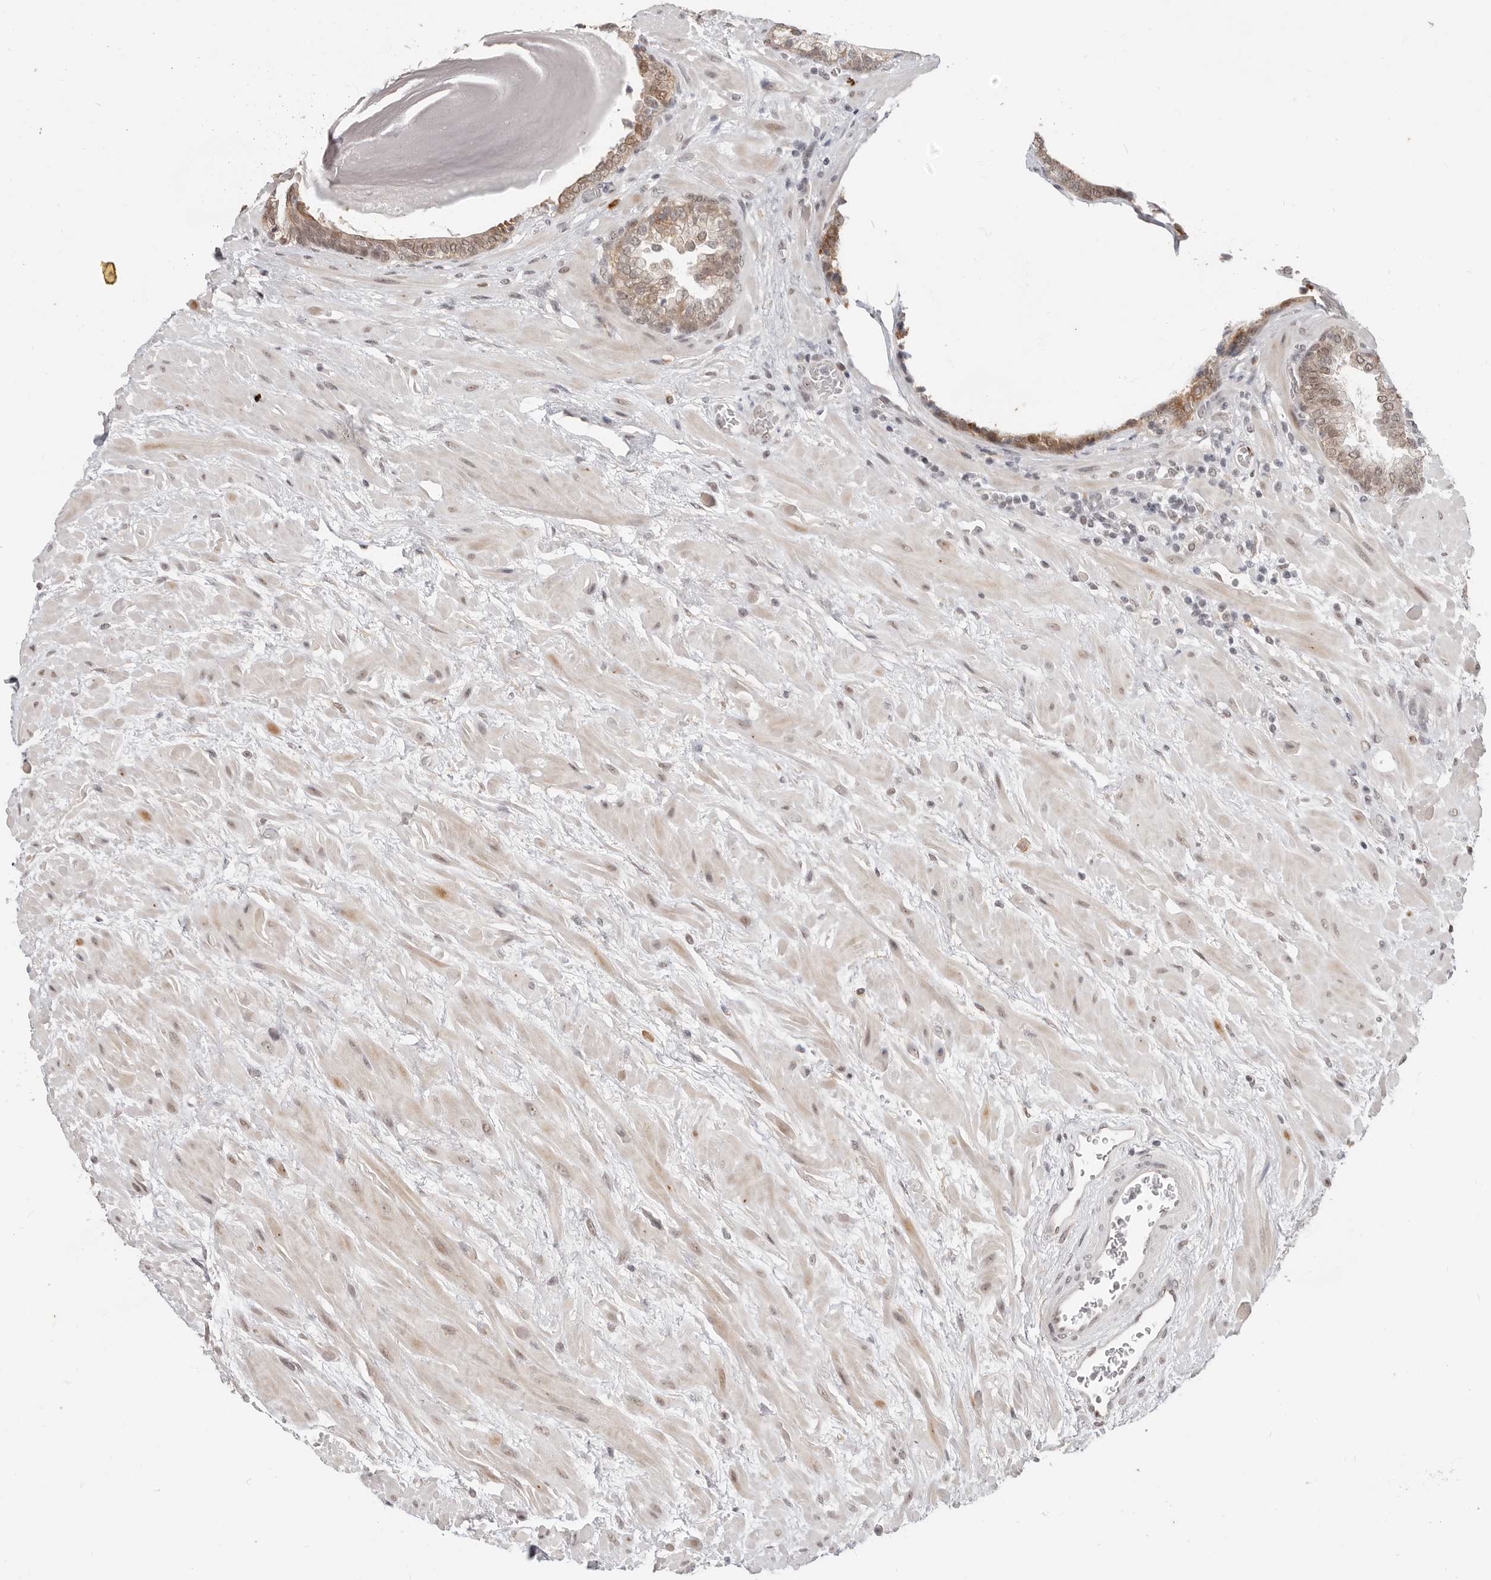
{"staining": {"intensity": "moderate", "quantity": ">75%", "location": "cytoplasmic/membranous,nuclear"}, "tissue": "prostate", "cell_type": "Glandular cells", "image_type": "normal", "snomed": [{"axis": "morphology", "description": "Normal tissue, NOS"}, {"axis": "topography", "description": "Prostate"}], "caption": "Brown immunohistochemical staining in normal human prostate displays moderate cytoplasmic/membranous,nuclear staining in about >75% of glandular cells. The staining was performed using DAB (3,3'-diaminobenzidine), with brown indicating positive protein expression. Nuclei are stained blue with hematoxylin.", "gene": "RFC2", "patient": {"sex": "male", "age": 48}}